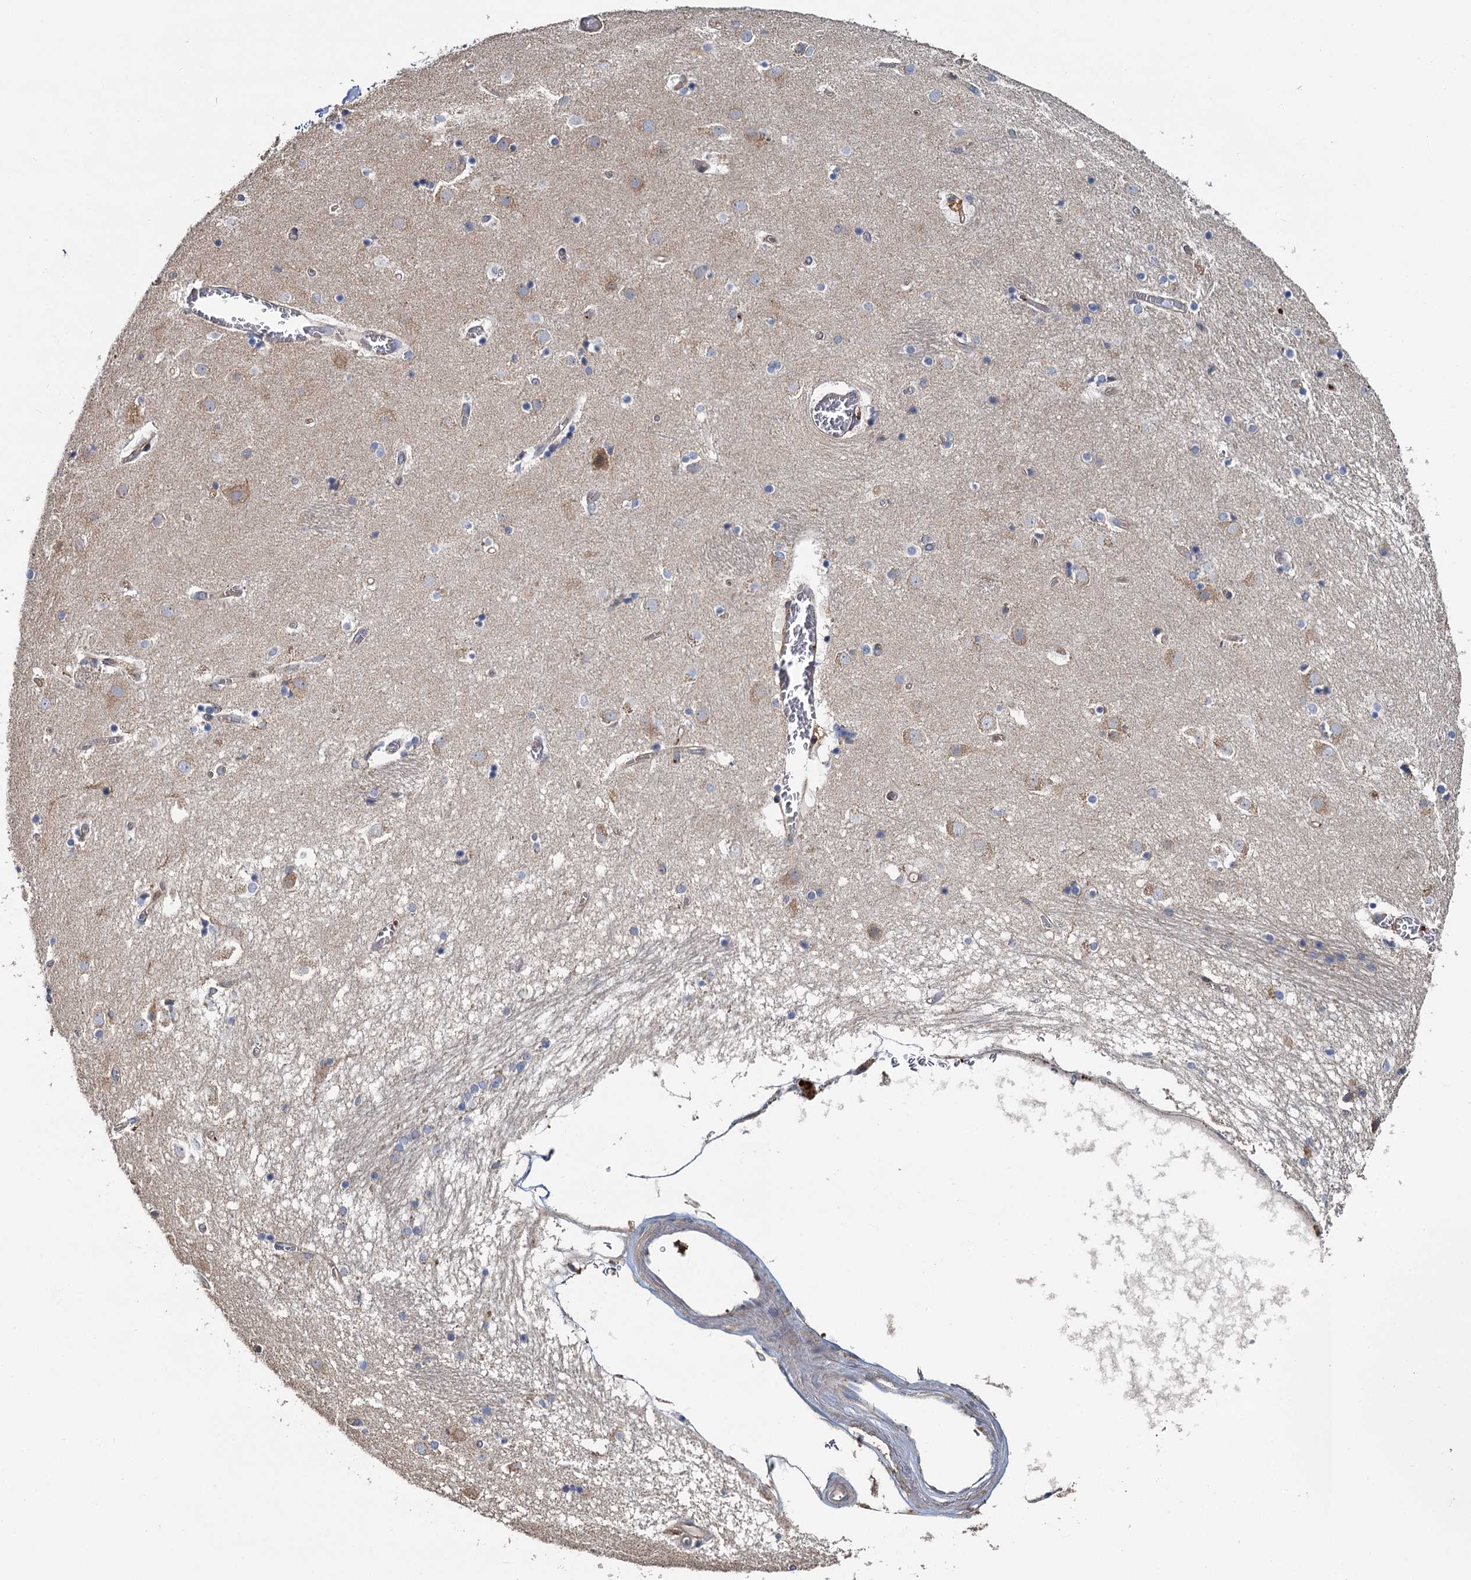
{"staining": {"intensity": "weak", "quantity": "<25%", "location": "cytoplasmic/membranous"}, "tissue": "caudate", "cell_type": "Glial cells", "image_type": "normal", "snomed": [{"axis": "morphology", "description": "Normal tissue, NOS"}, {"axis": "topography", "description": "Lateral ventricle wall"}], "caption": "DAB immunohistochemical staining of unremarkable caudate reveals no significant staining in glial cells. Nuclei are stained in blue.", "gene": "PPIP5K1", "patient": {"sex": "male", "age": 70}}